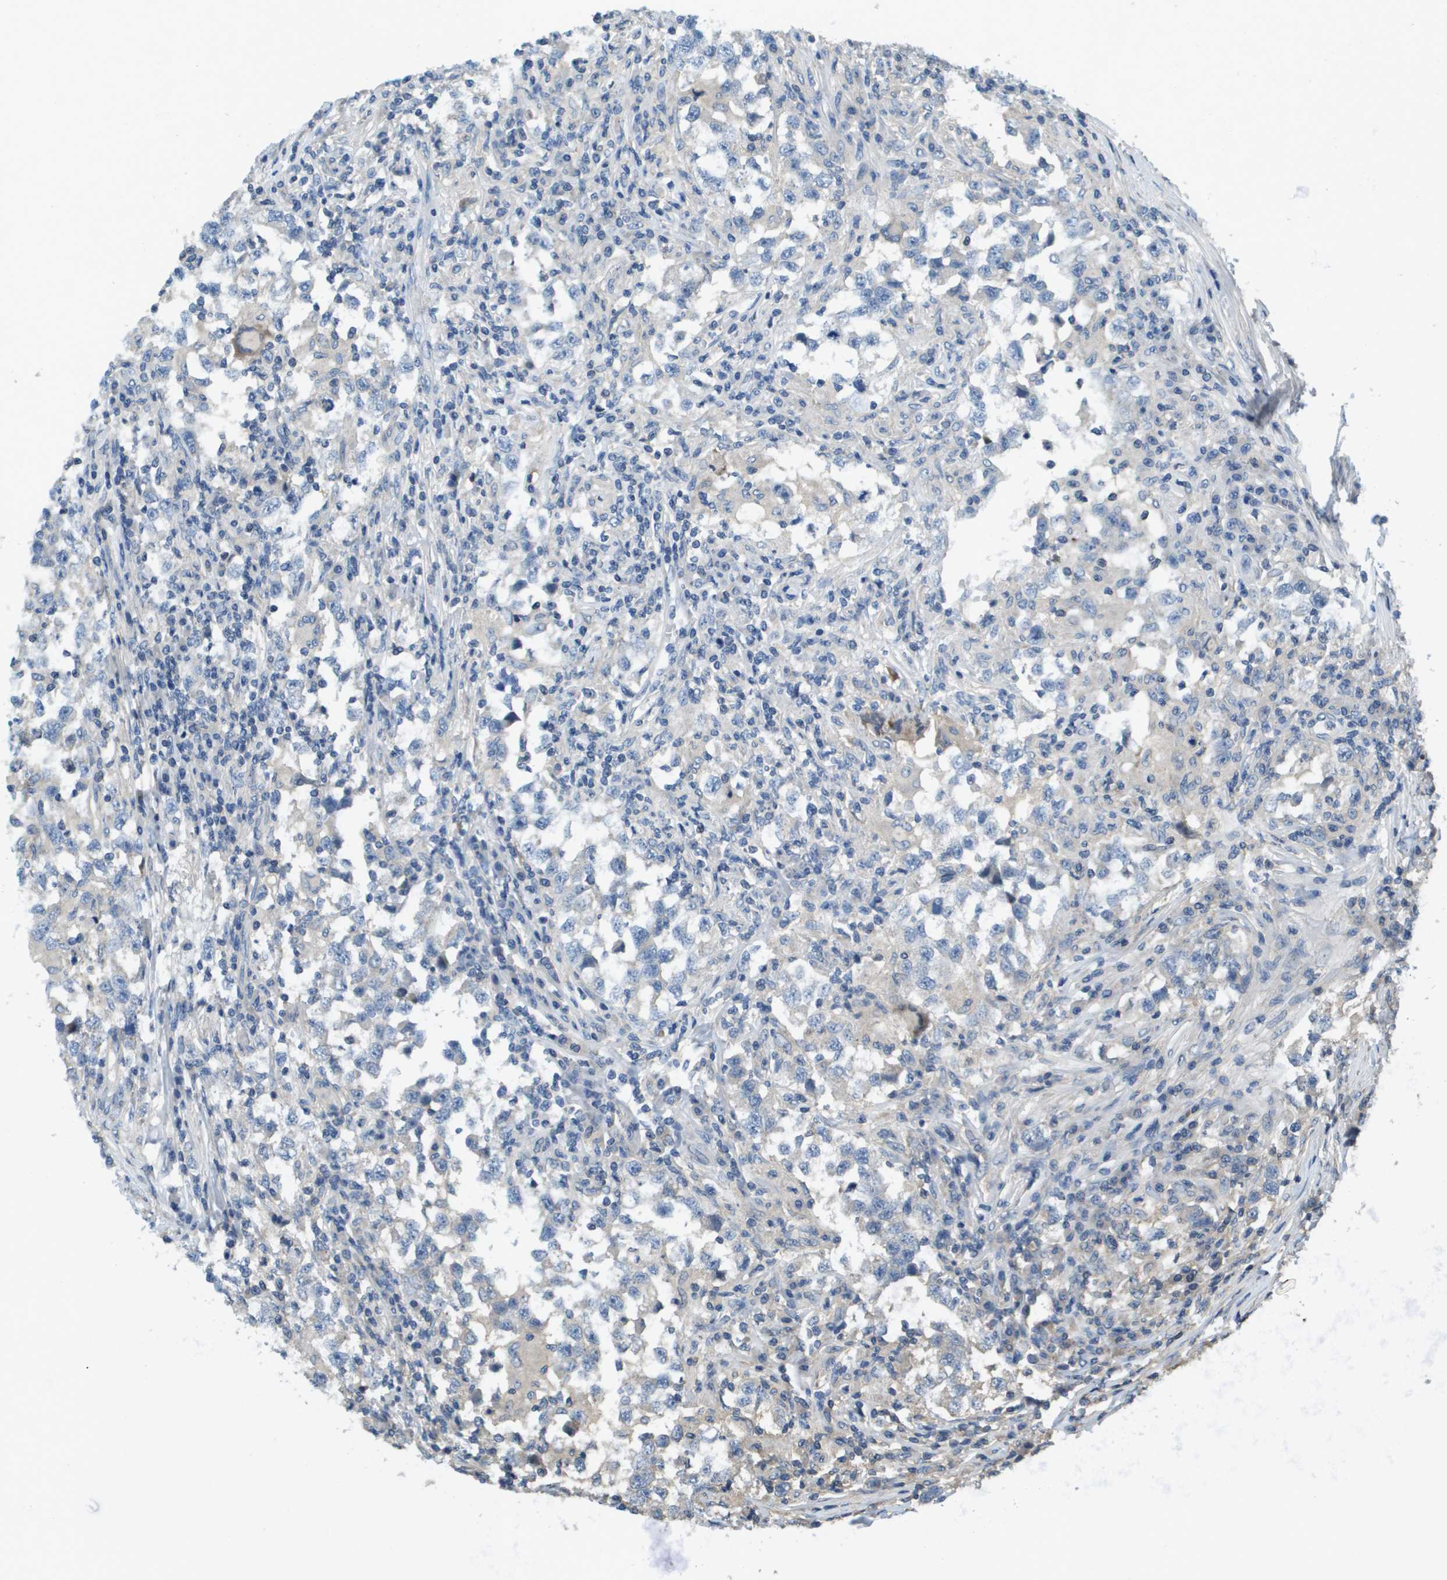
{"staining": {"intensity": "negative", "quantity": "none", "location": "none"}, "tissue": "testis cancer", "cell_type": "Tumor cells", "image_type": "cancer", "snomed": [{"axis": "morphology", "description": "Carcinoma, Embryonal, NOS"}, {"axis": "topography", "description": "Testis"}], "caption": "This is an immunohistochemistry image of human testis embryonal carcinoma. There is no staining in tumor cells.", "gene": "KRT23", "patient": {"sex": "male", "age": 21}}